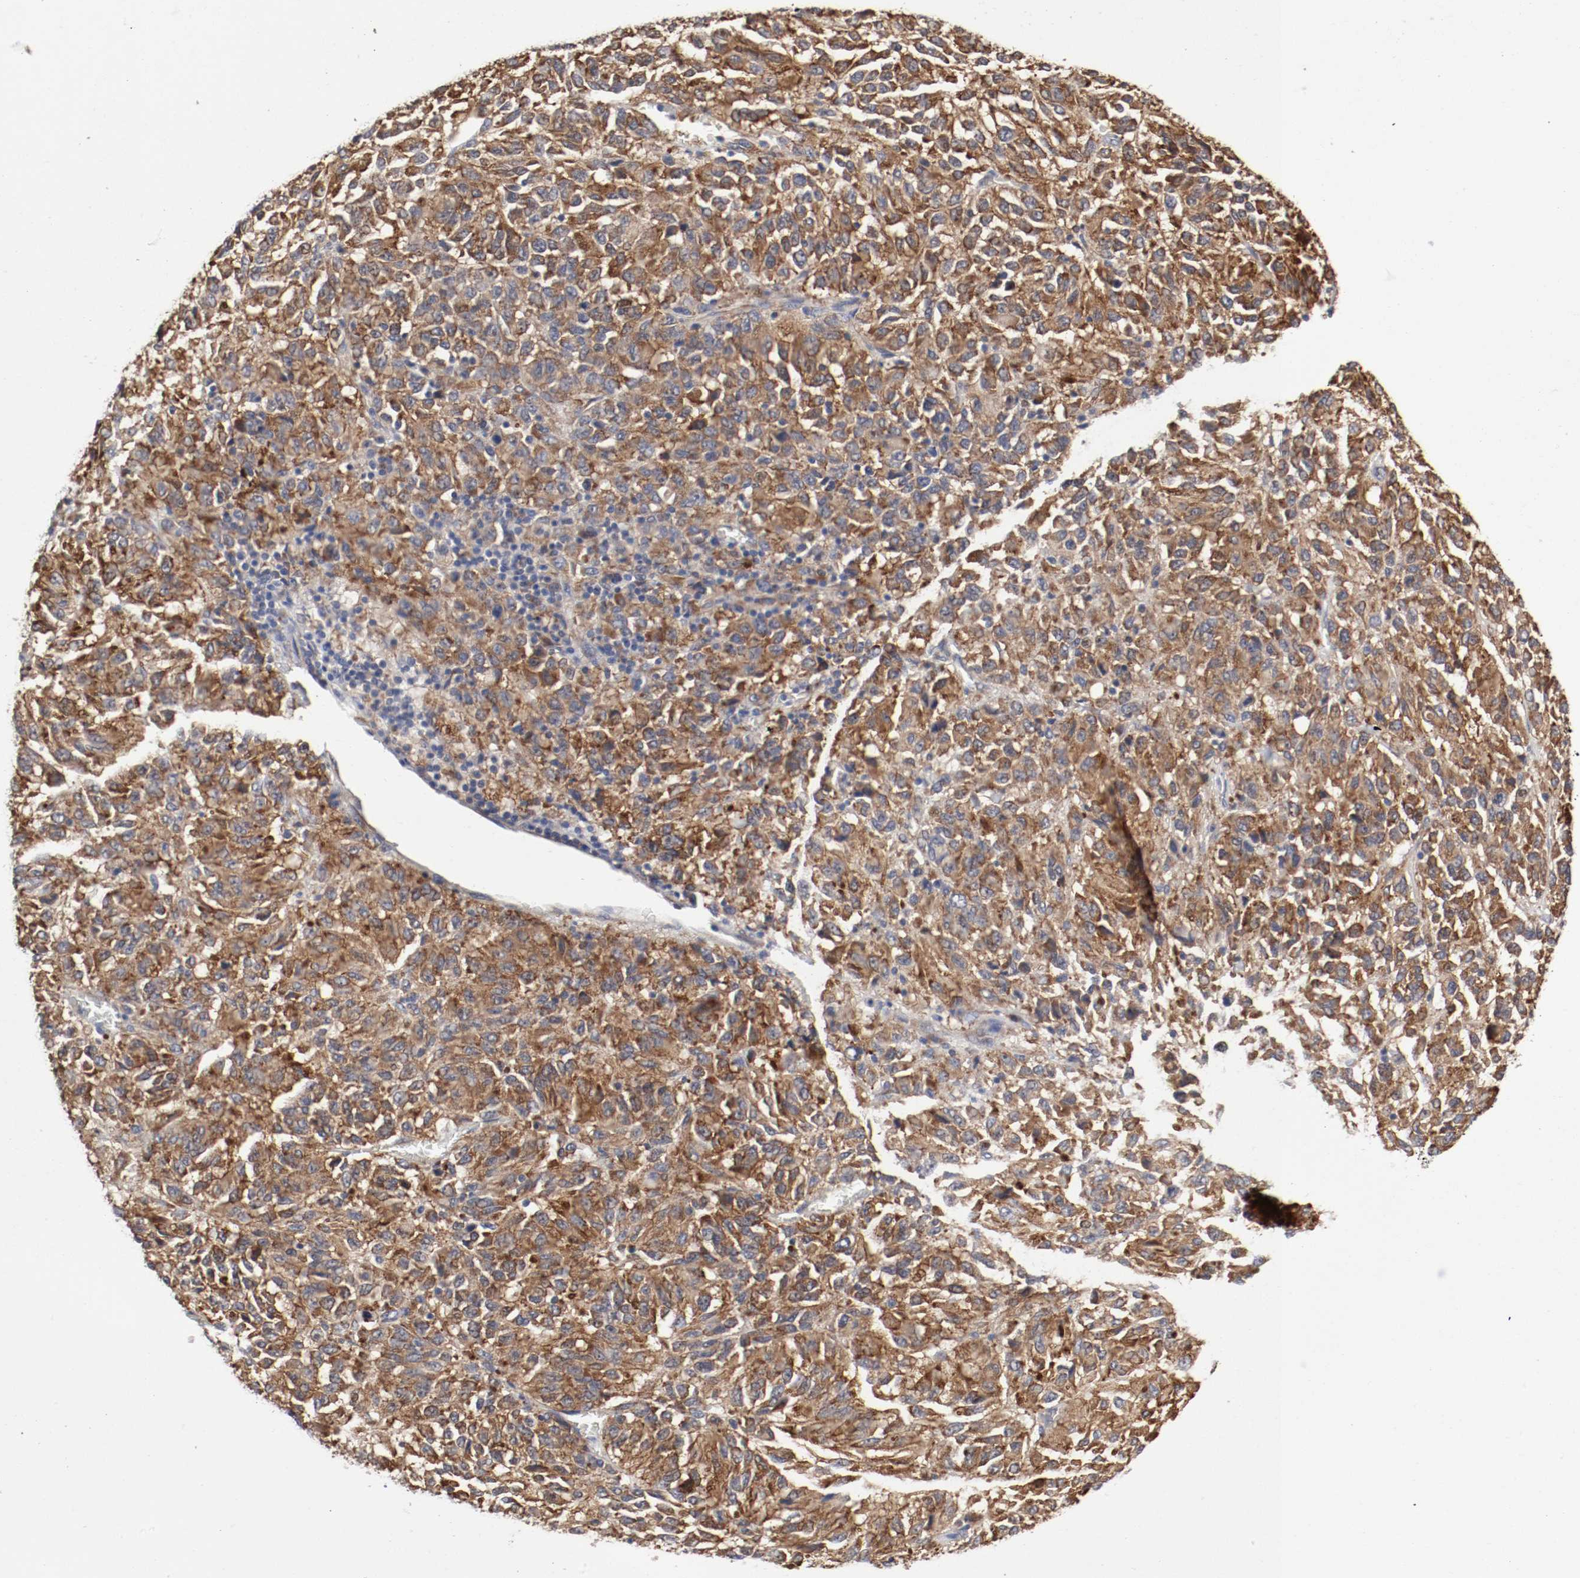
{"staining": {"intensity": "strong", "quantity": ">75%", "location": "cytoplasmic/membranous"}, "tissue": "melanoma", "cell_type": "Tumor cells", "image_type": "cancer", "snomed": [{"axis": "morphology", "description": "Malignant melanoma, Metastatic site"}, {"axis": "topography", "description": "Lung"}], "caption": "Melanoma stained with IHC displays strong cytoplasmic/membranous expression in approximately >75% of tumor cells.", "gene": "FKBP3", "patient": {"sex": "male", "age": 64}}